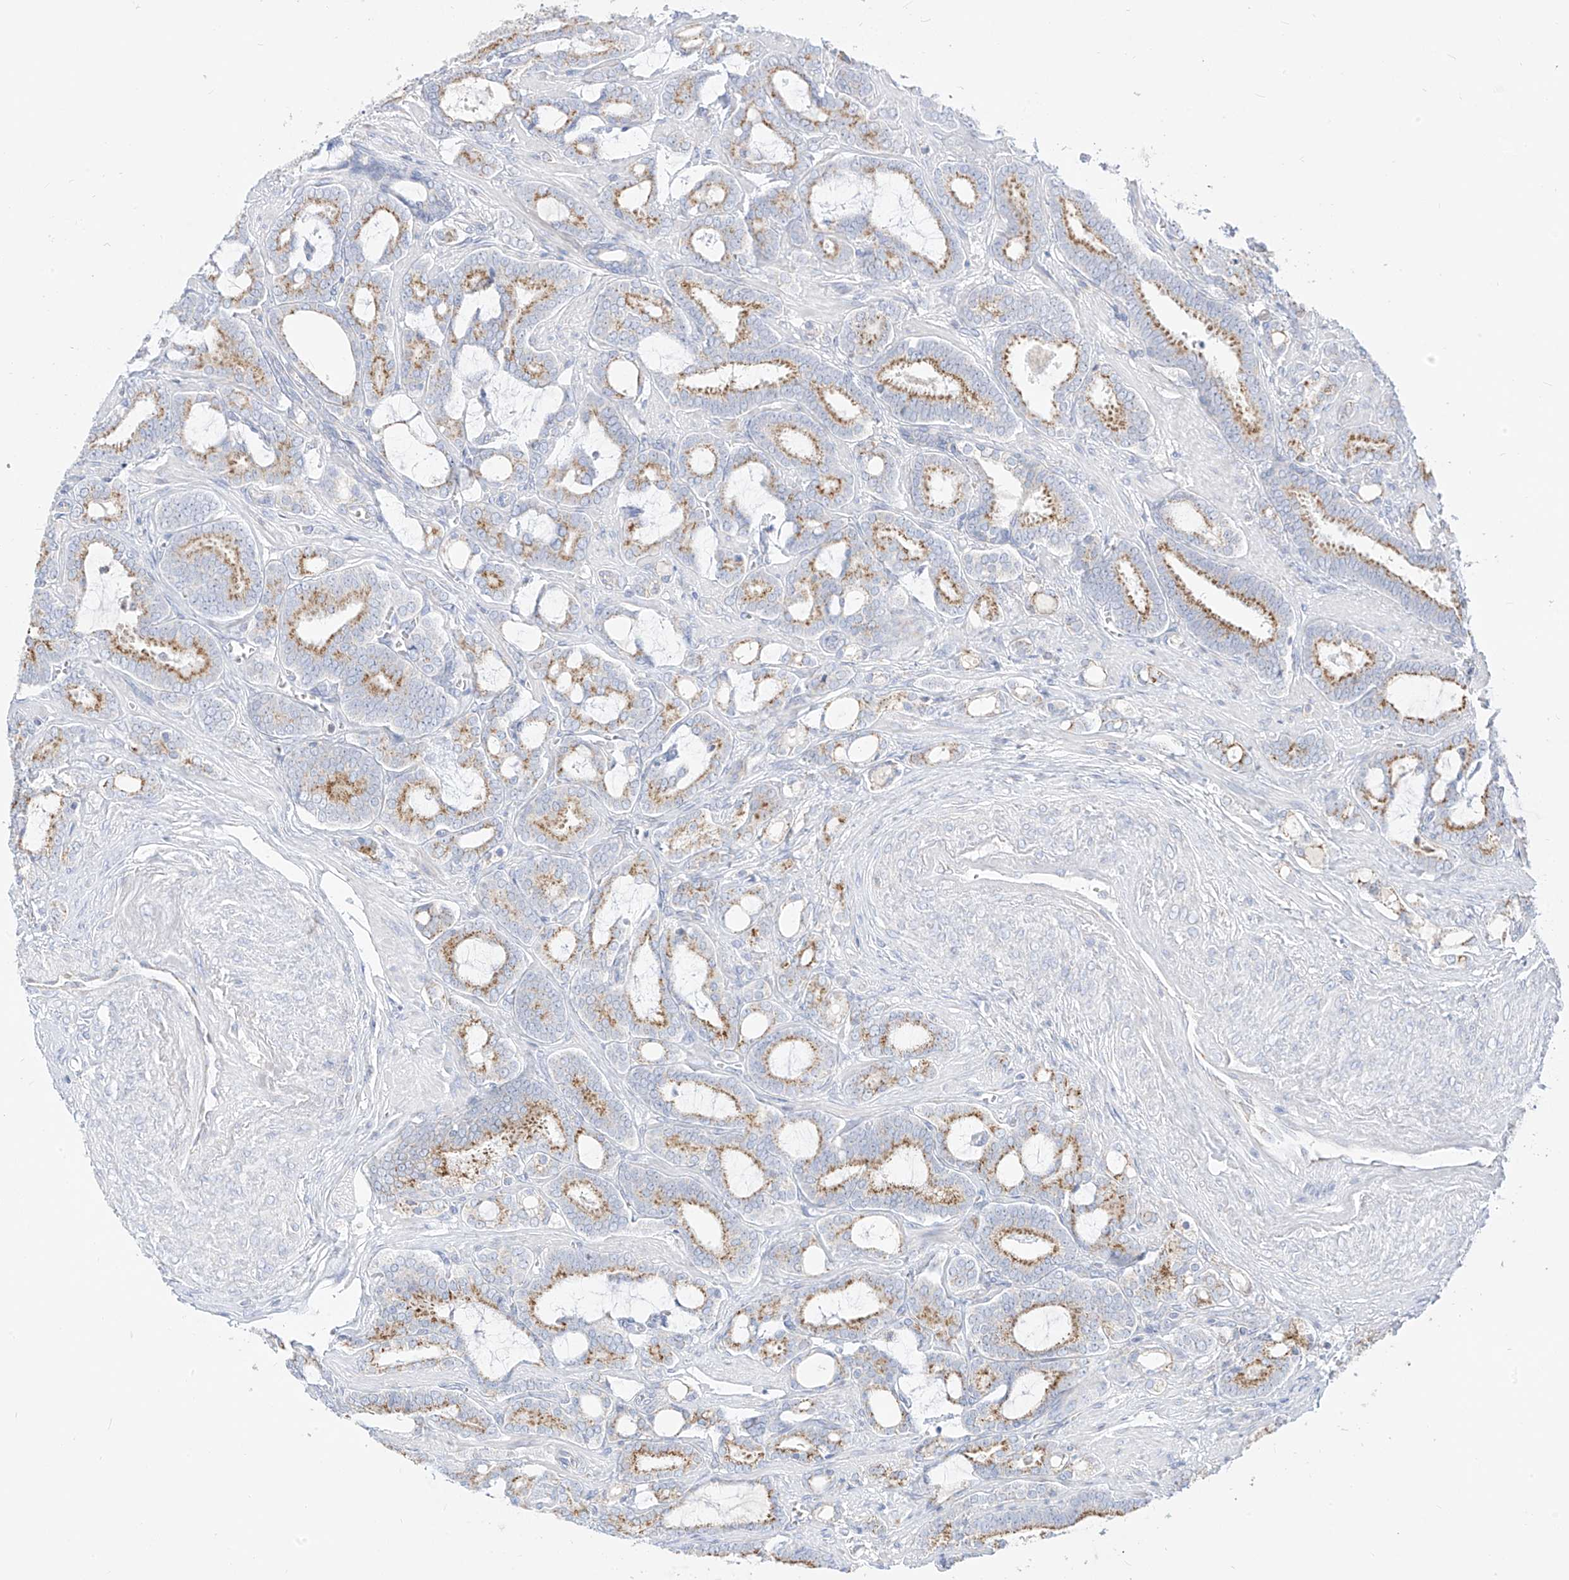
{"staining": {"intensity": "moderate", "quantity": ">75%", "location": "cytoplasmic/membranous"}, "tissue": "prostate cancer", "cell_type": "Tumor cells", "image_type": "cancer", "snomed": [{"axis": "morphology", "description": "Adenocarcinoma, High grade"}, {"axis": "topography", "description": "Prostate and seminal vesicle, NOS"}], "caption": "Human prostate high-grade adenocarcinoma stained with a protein marker demonstrates moderate staining in tumor cells.", "gene": "RASA2", "patient": {"sex": "male", "age": 67}}